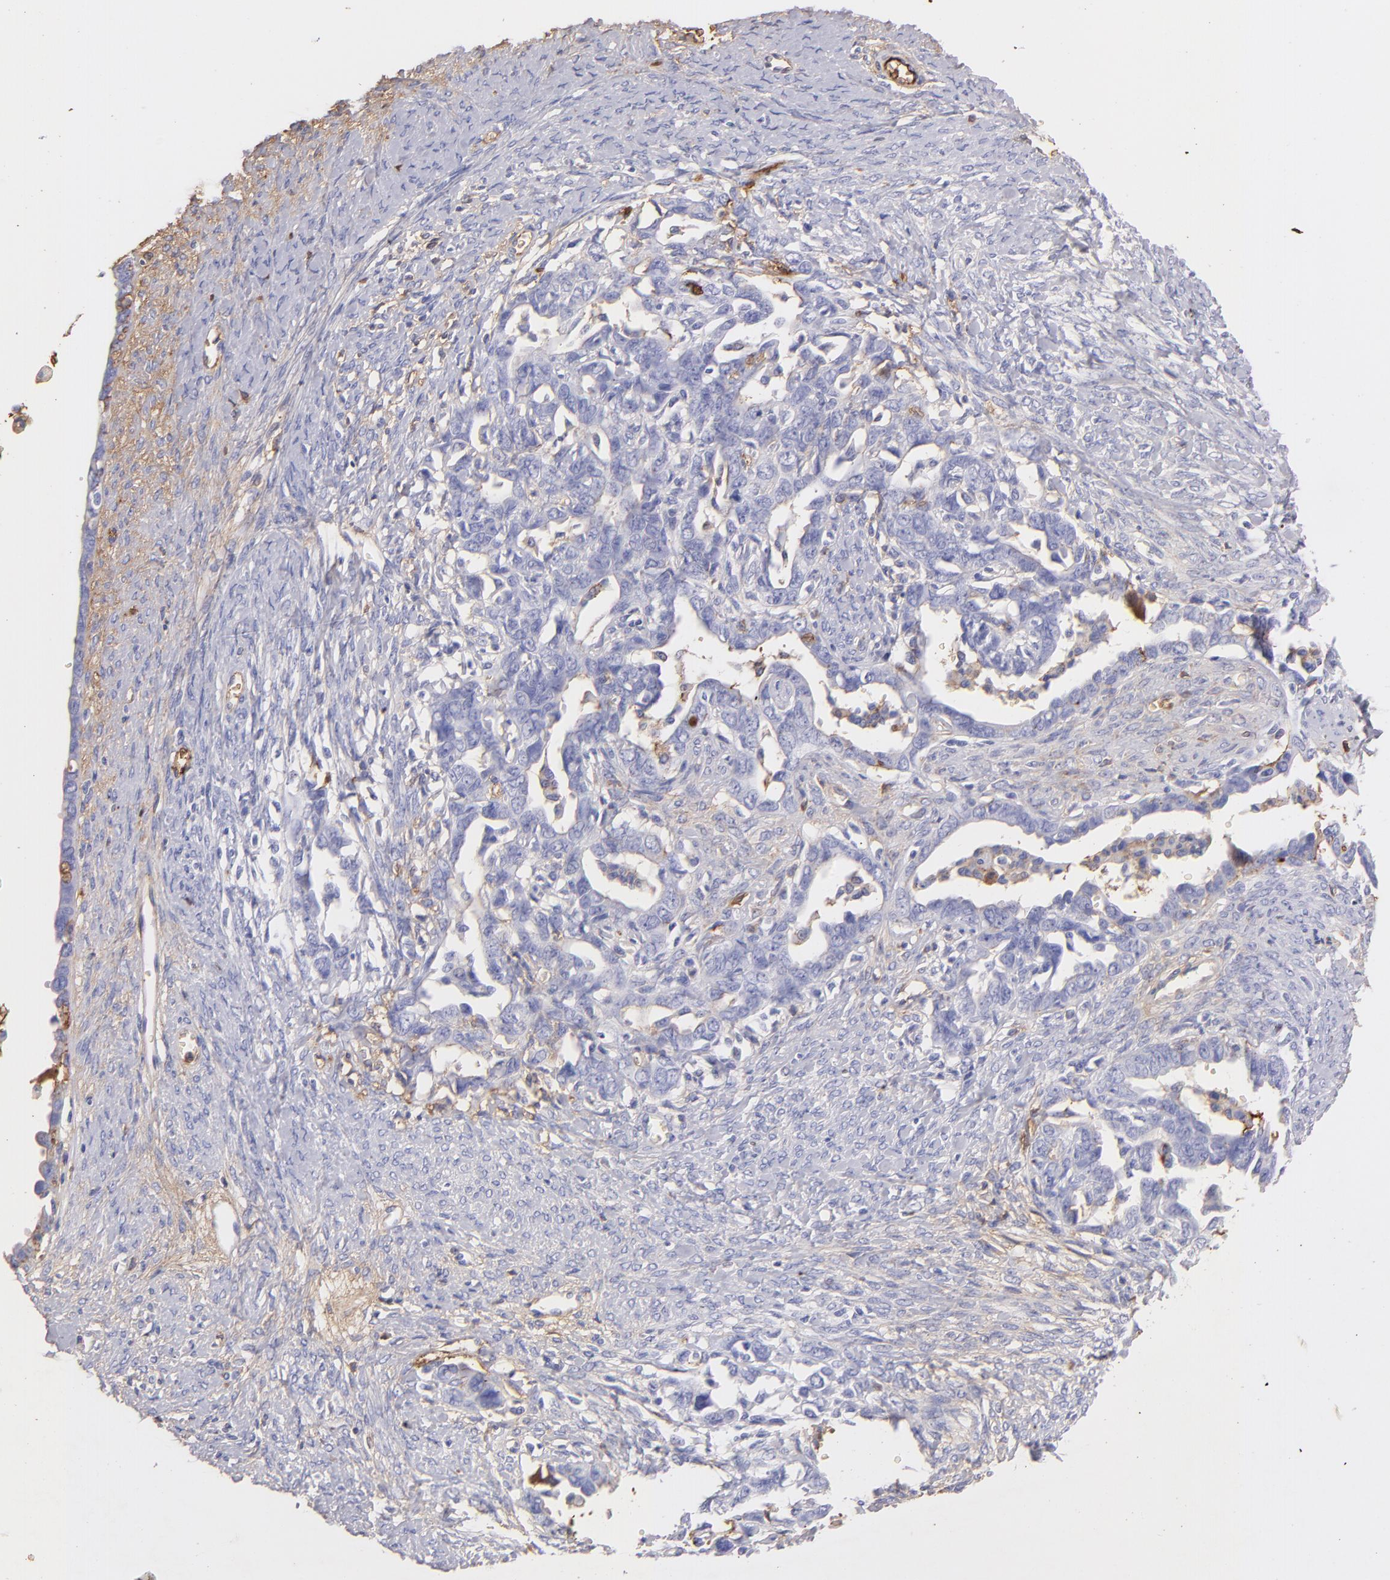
{"staining": {"intensity": "negative", "quantity": "none", "location": "none"}, "tissue": "ovarian cancer", "cell_type": "Tumor cells", "image_type": "cancer", "snomed": [{"axis": "morphology", "description": "Cystadenocarcinoma, serous, NOS"}, {"axis": "topography", "description": "Ovary"}], "caption": "Tumor cells are negative for brown protein staining in ovarian cancer (serous cystadenocarcinoma). (Brightfield microscopy of DAB immunohistochemistry (IHC) at high magnification).", "gene": "FGB", "patient": {"sex": "female", "age": 69}}